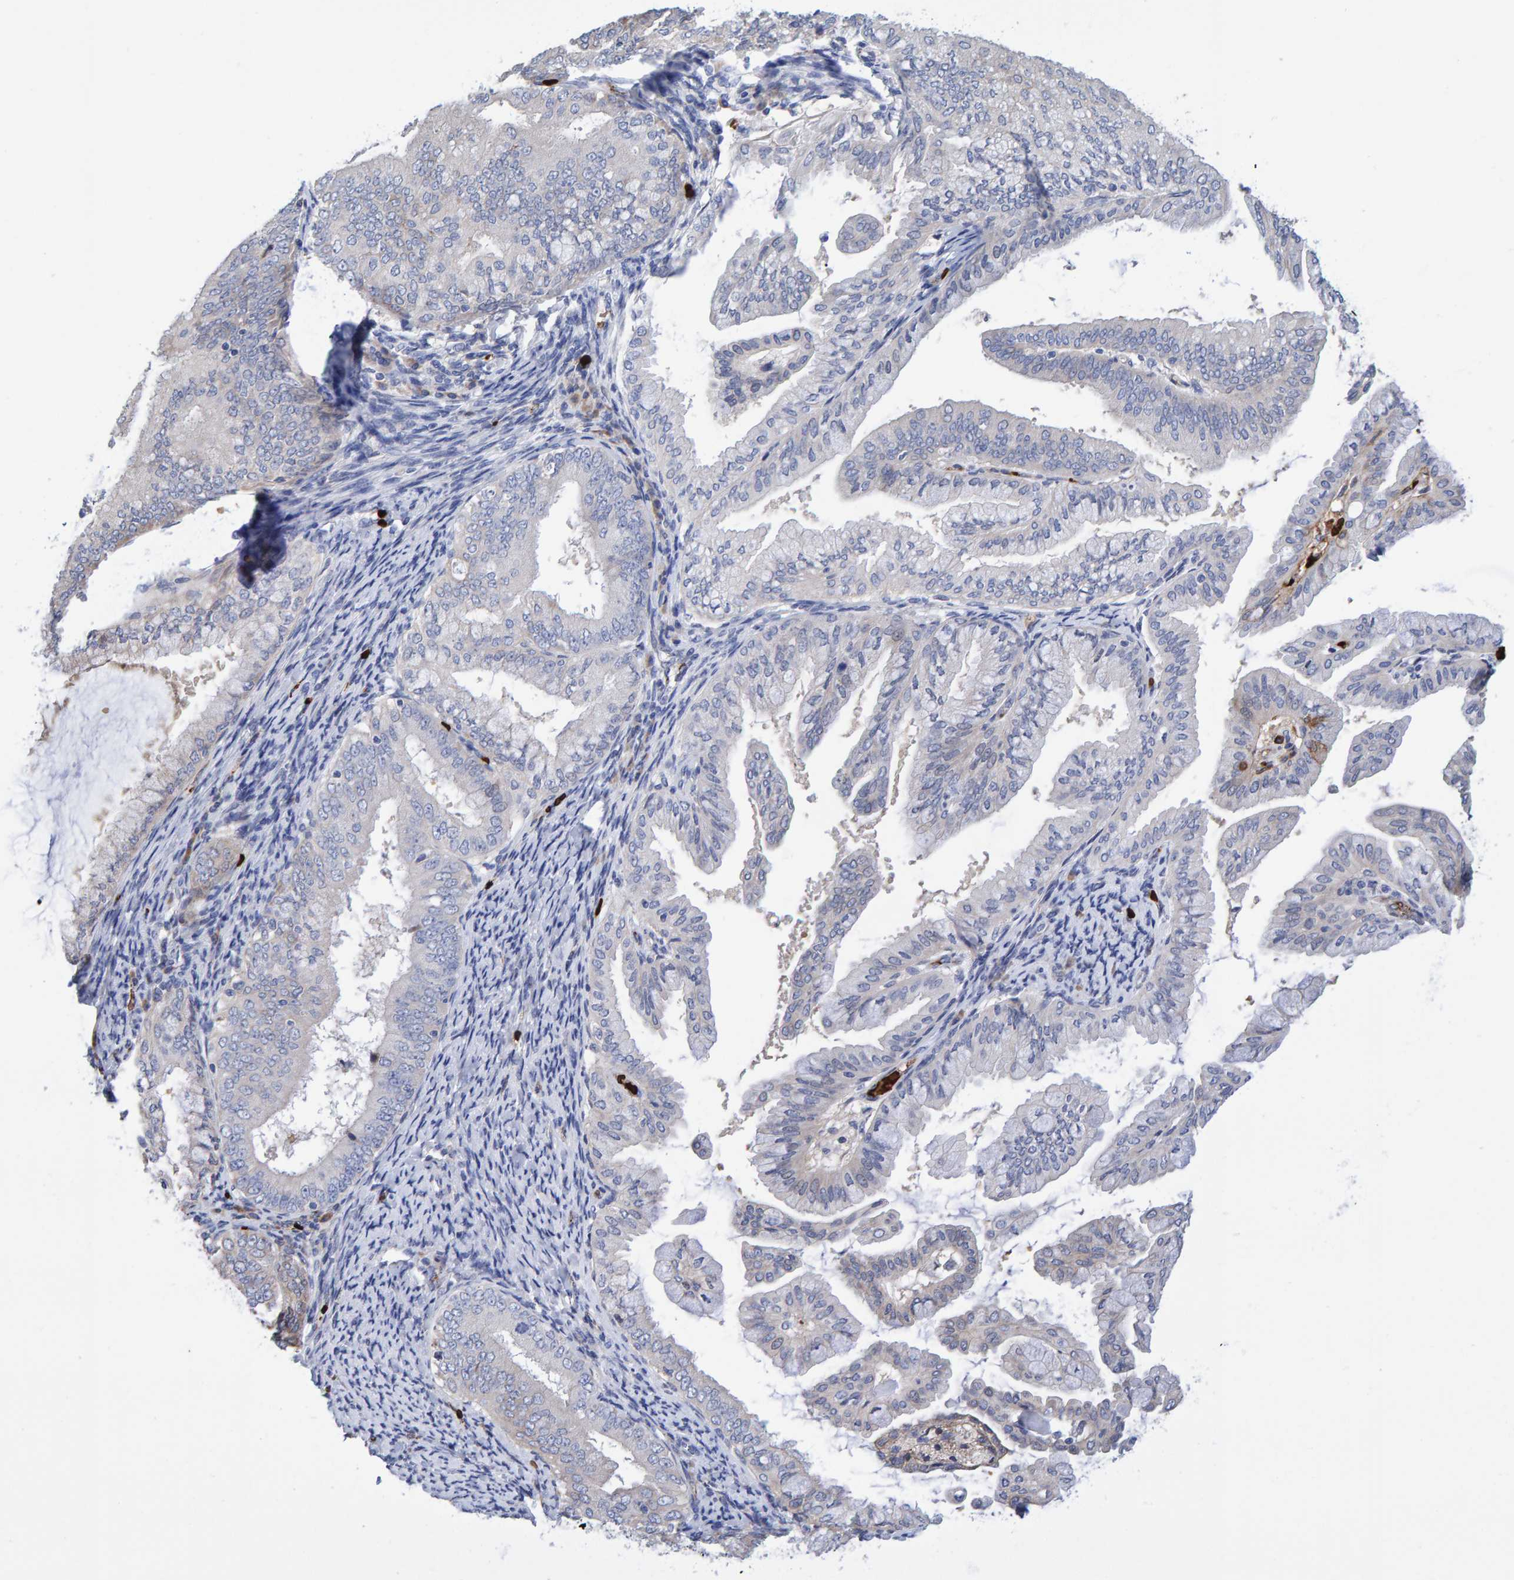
{"staining": {"intensity": "weak", "quantity": "<25%", "location": "cytoplasmic/membranous"}, "tissue": "endometrial cancer", "cell_type": "Tumor cells", "image_type": "cancer", "snomed": [{"axis": "morphology", "description": "Adenocarcinoma, NOS"}, {"axis": "topography", "description": "Endometrium"}], "caption": "Tumor cells are negative for brown protein staining in endometrial cancer.", "gene": "VPS9D1", "patient": {"sex": "female", "age": 63}}